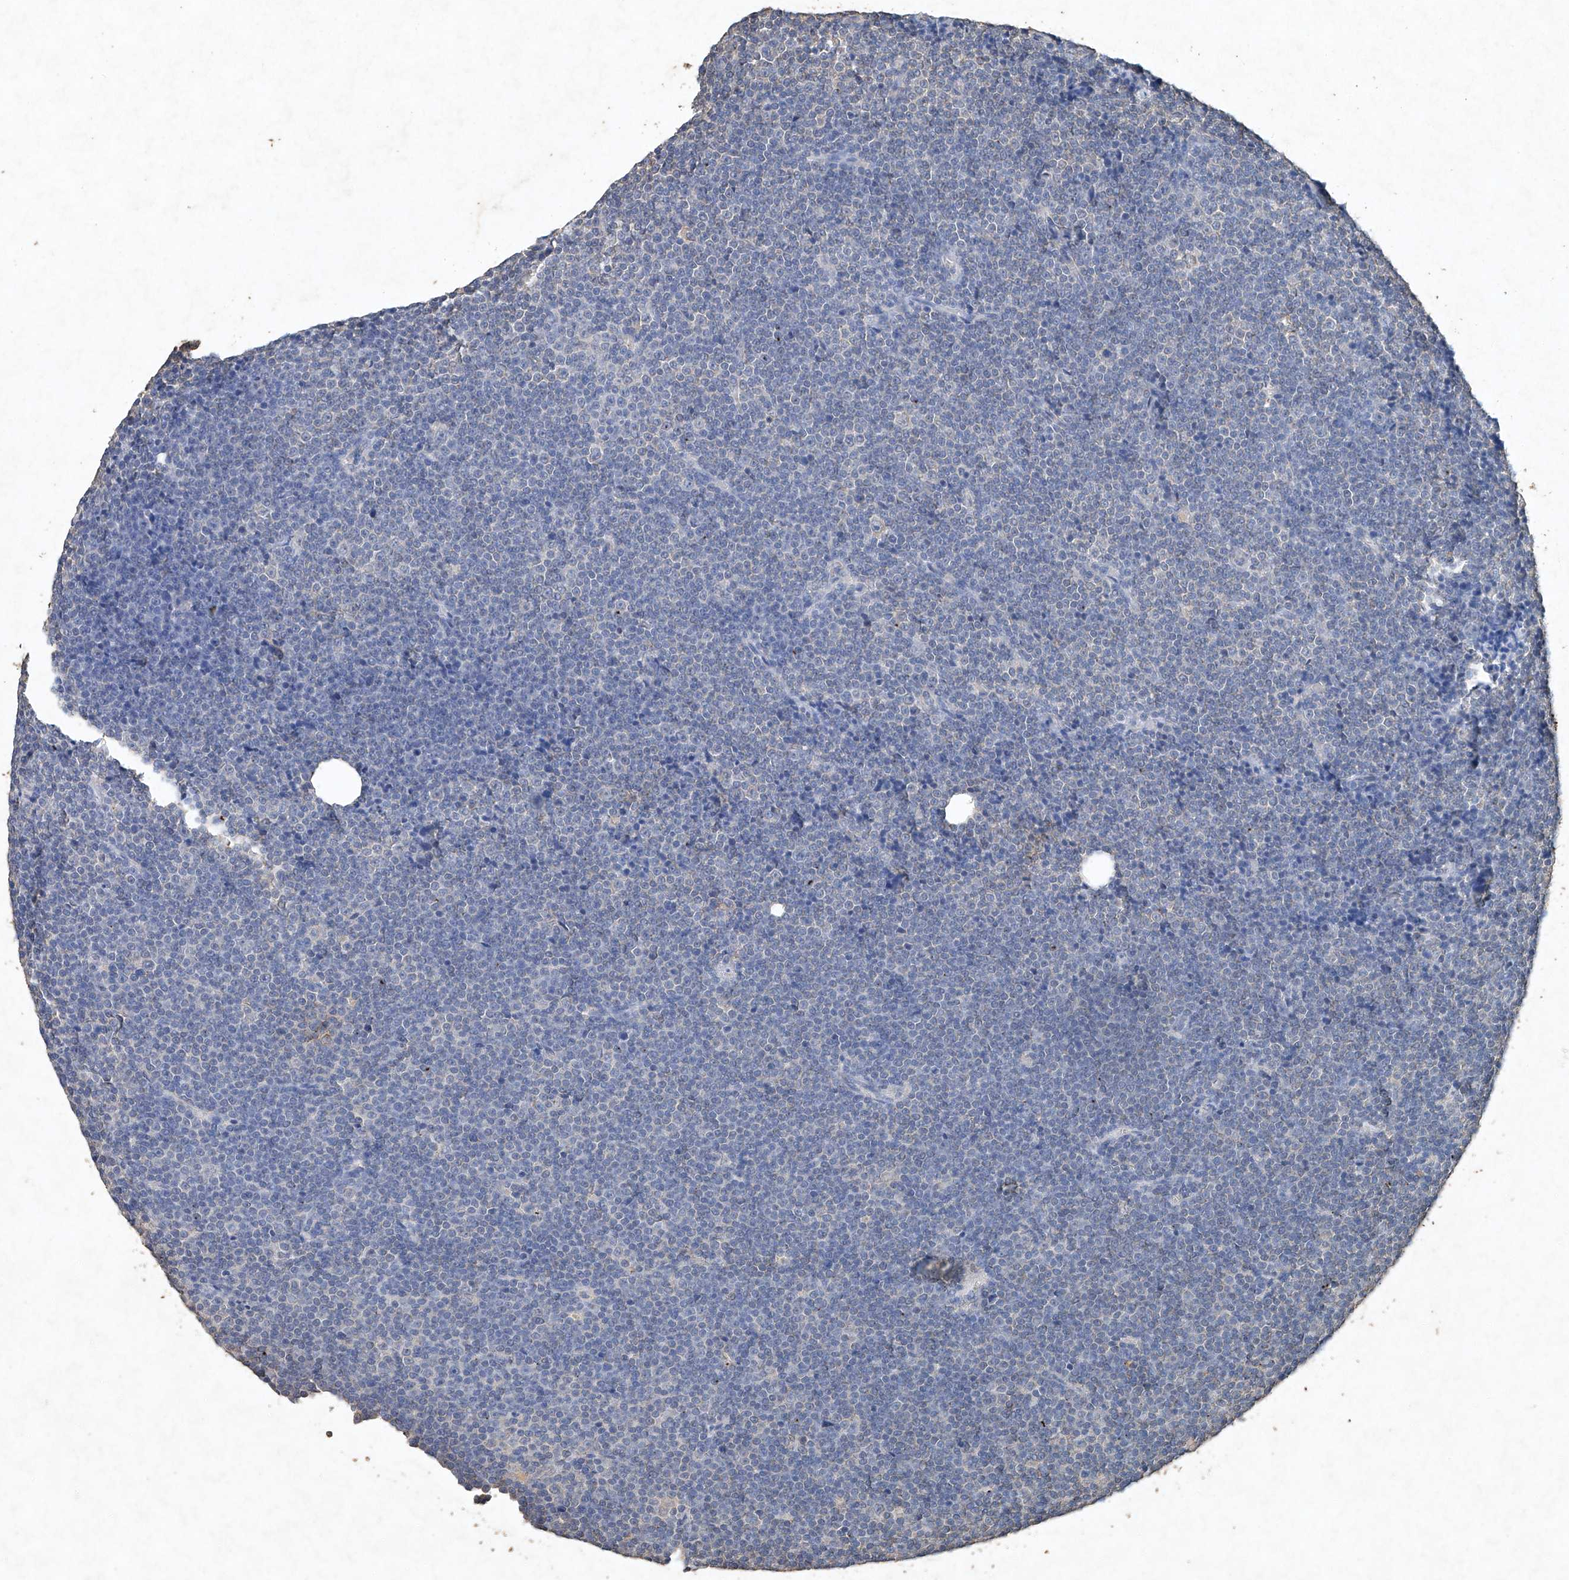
{"staining": {"intensity": "negative", "quantity": "none", "location": "none"}, "tissue": "lymphoma", "cell_type": "Tumor cells", "image_type": "cancer", "snomed": [{"axis": "morphology", "description": "Malignant lymphoma, non-Hodgkin's type, Low grade"}, {"axis": "topography", "description": "Lymph node"}], "caption": "A high-resolution histopathology image shows IHC staining of lymphoma, which shows no significant positivity in tumor cells.", "gene": "STK3", "patient": {"sex": "female", "age": 67}}